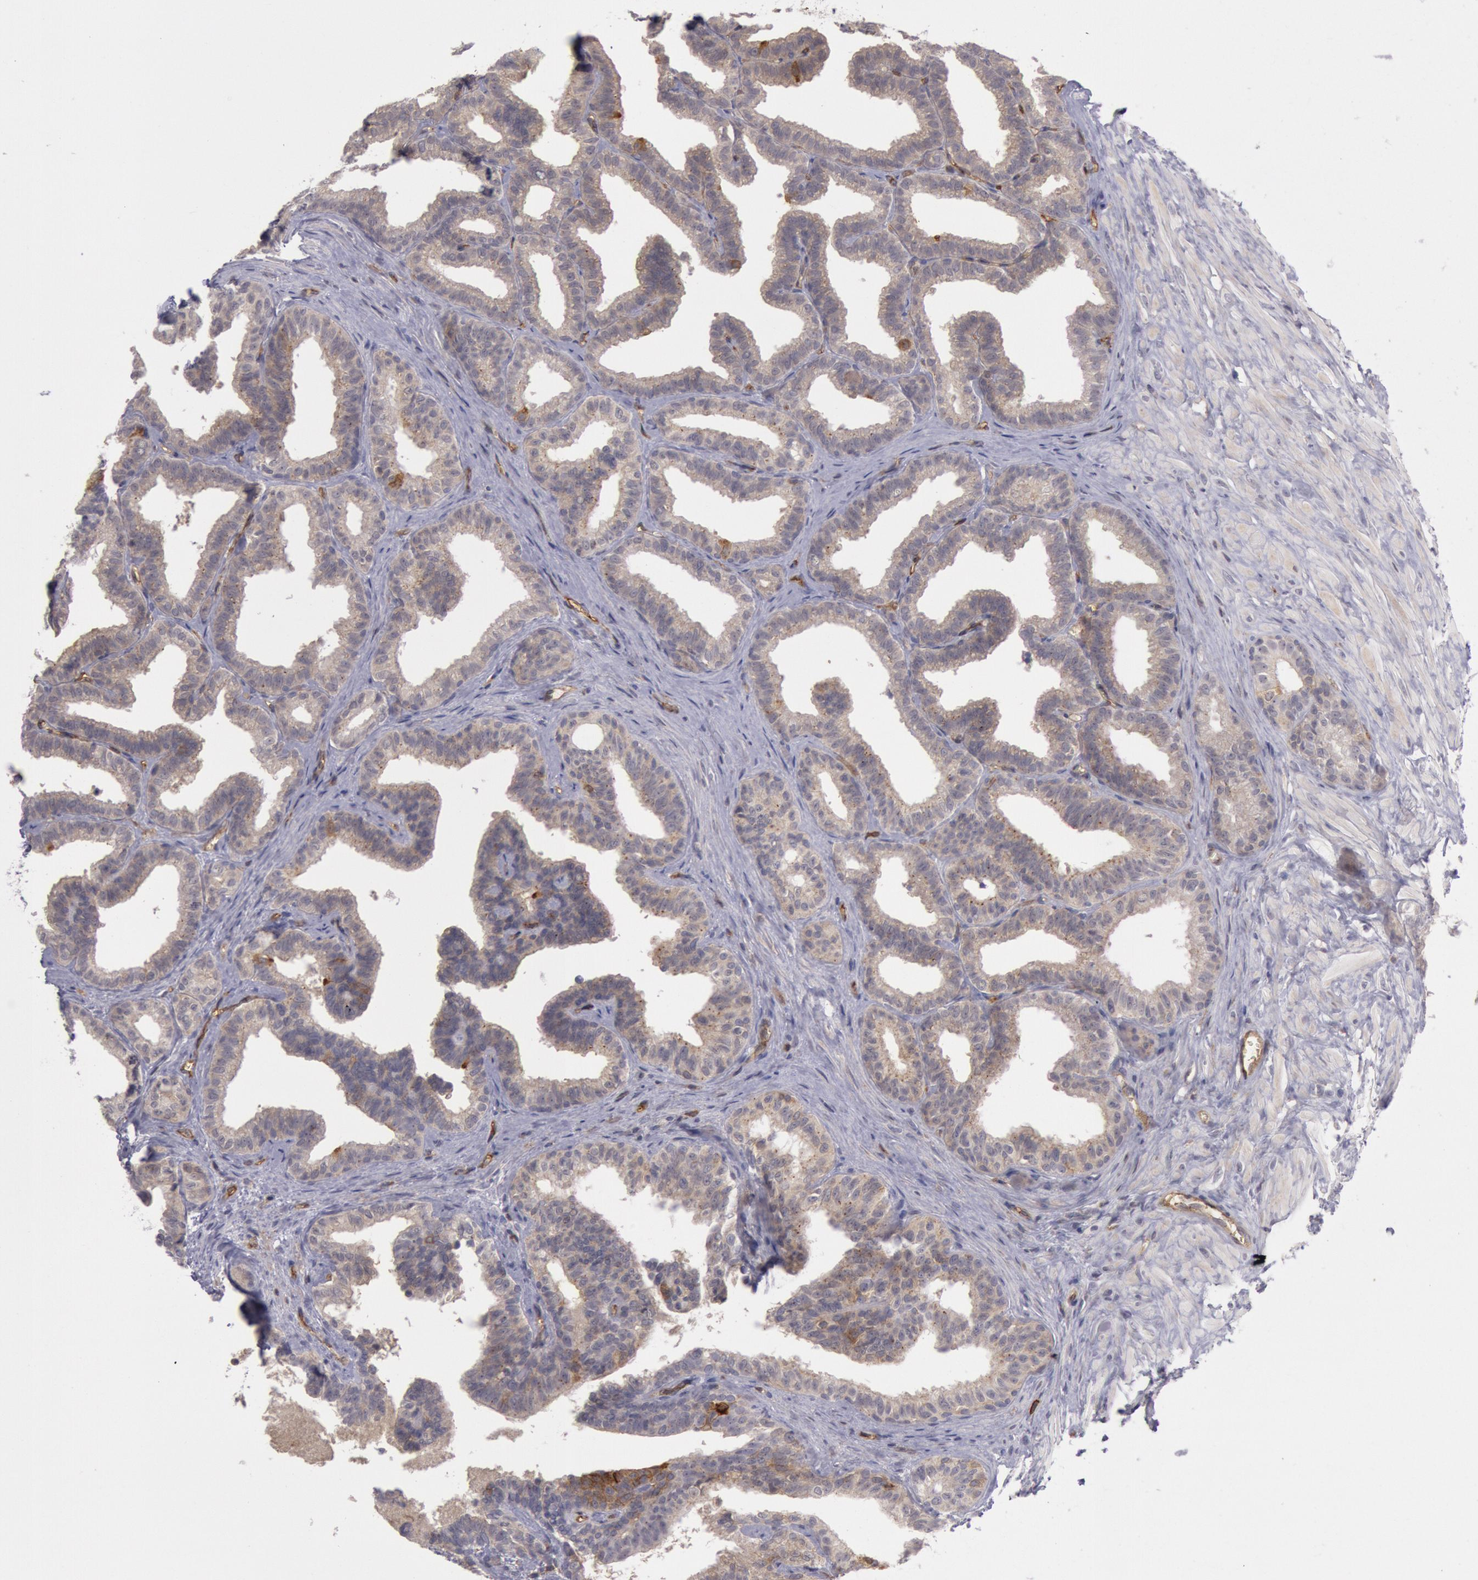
{"staining": {"intensity": "moderate", "quantity": "25%-75%", "location": "cytoplasmic/membranous"}, "tissue": "seminal vesicle", "cell_type": "Glandular cells", "image_type": "normal", "snomed": [{"axis": "morphology", "description": "Normal tissue, NOS"}, {"axis": "topography", "description": "Seminal veicle"}], "caption": "Human seminal vesicle stained for a protein (brown) reveals moderate cytoplasmic/membranous positive expression in about 25%-75% of glandular cells.", "gene": "TRIB2", "patient": {"sex": "male", "age": 26}}